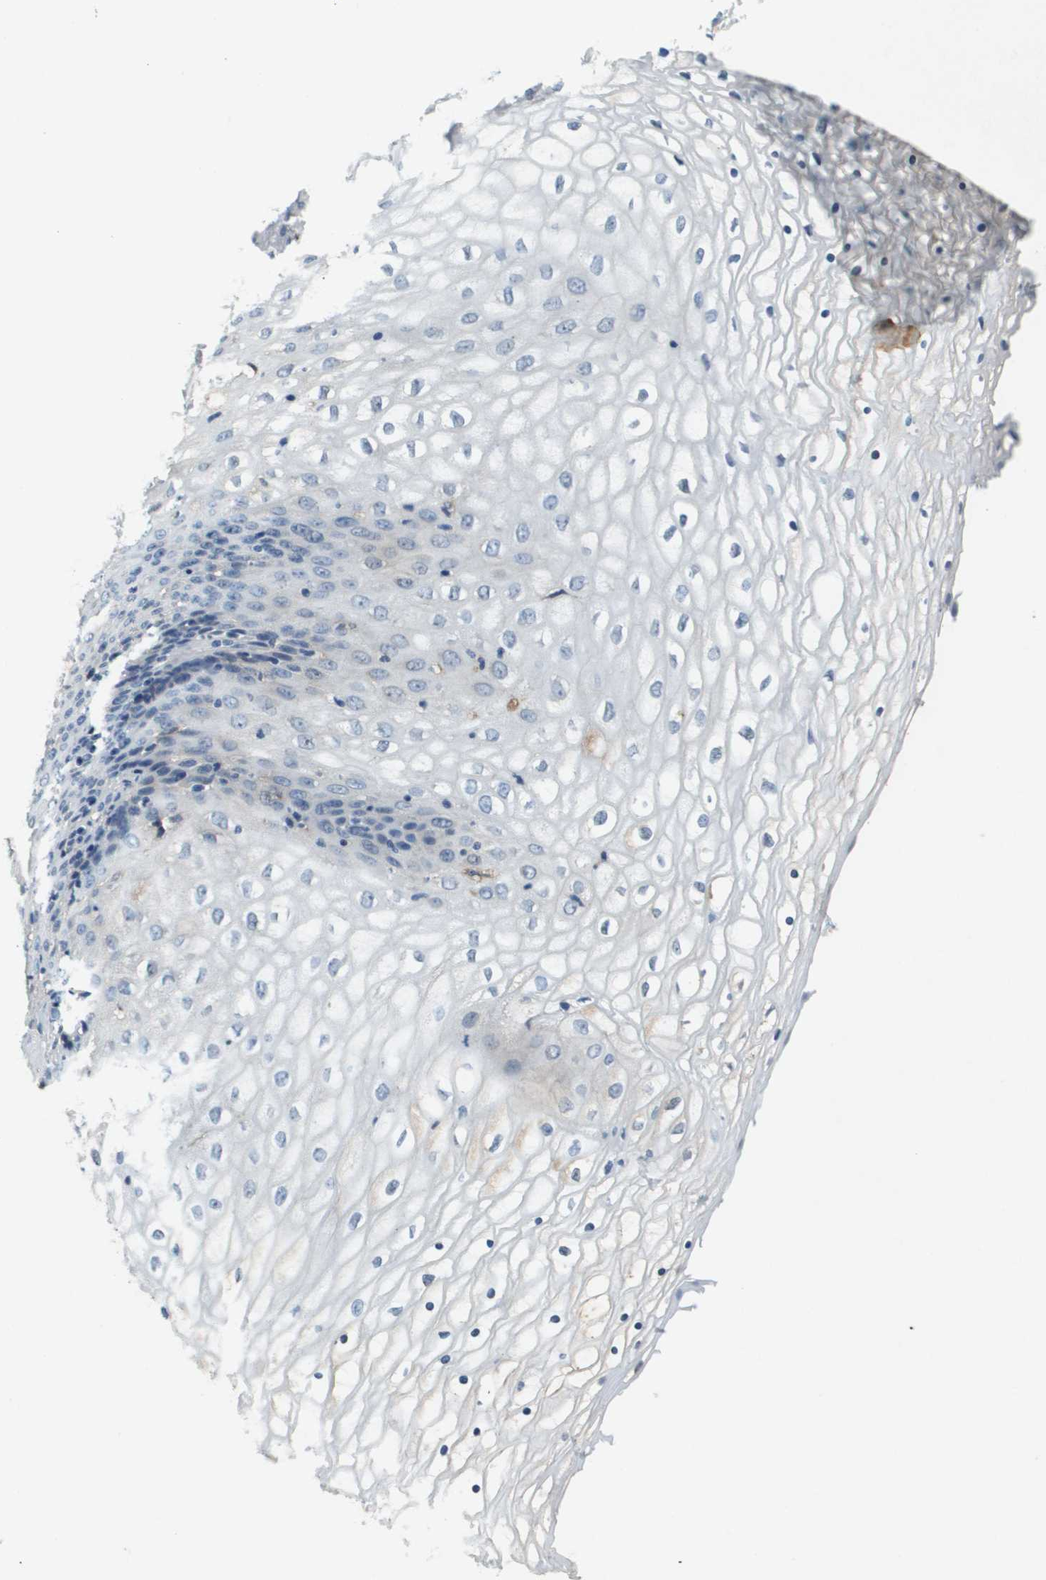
{"staining": {"intensity": "negative", "quantity": "none", "location": "none"}, "tissue": "vagina", "cell_type": "Squamous epithelial cells", "image_type": "normal", "snomed": [{"axis": "morphology", "description": "Normal tissue, NOS"}, {"axis": "topography", "description": "Vagina"}], "caption": "This is an IHC image of unremarkable human vagina. There is no expression in squamous epithelial cells.", "gene": "SLC16A3", "patient": {"sex": "female", "age": 34}}